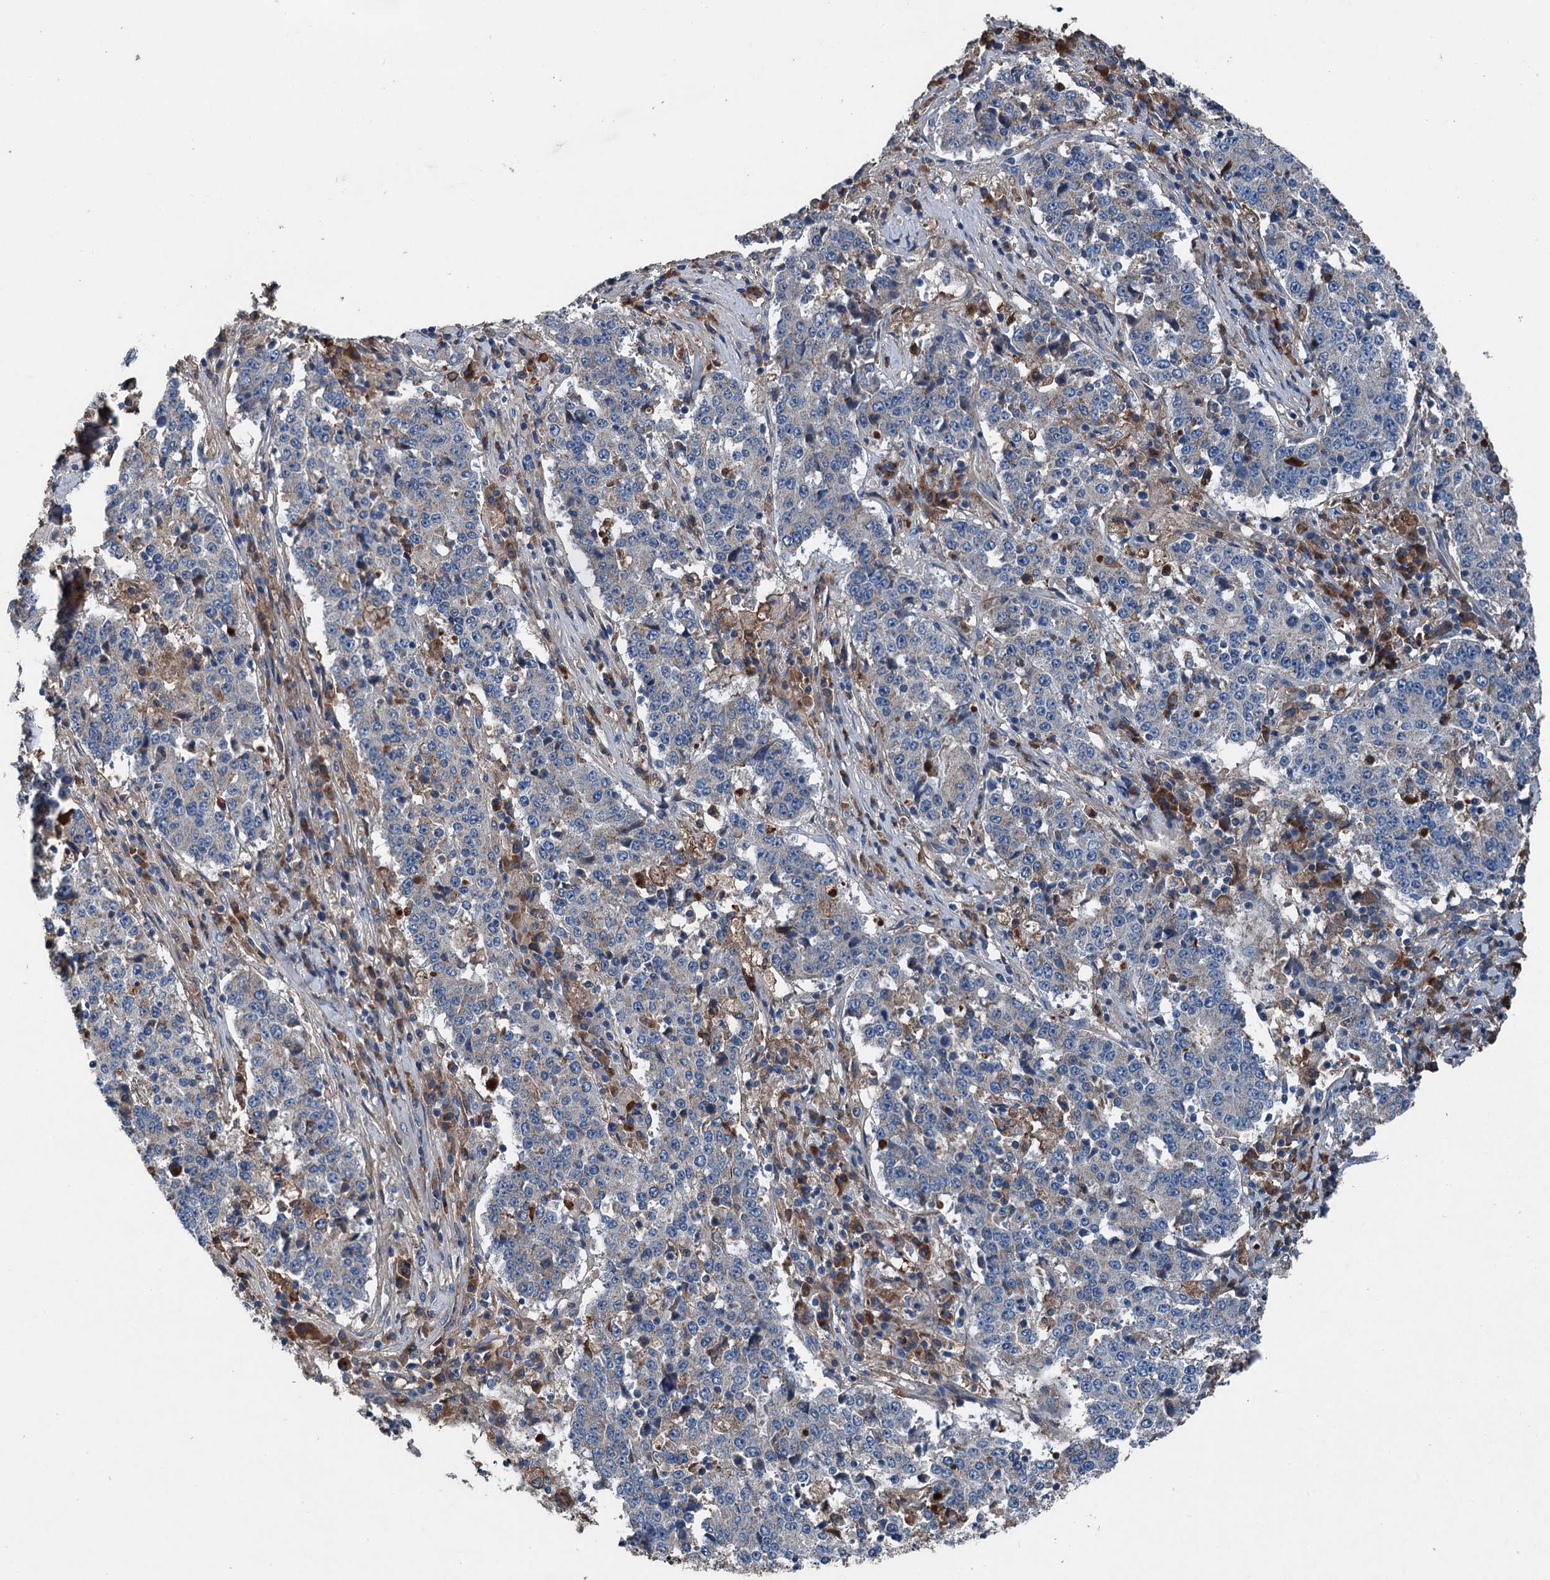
{"staining": {"intensity": "negative", "quantity": "none", "location": "none"}, "tissue": "stomach cancer", "cell_type": "Tumor cells", "image_type": "cancer", "snomed": [{"axis": "morphology", "description": "Adenocarcinoma, NOS"}, {"axis": "topography", "description": "Stomach"}], "caption": "The photomicrograph displays no staining of tumor cells in stomach cancer.", "gene": "PDSS1", "patient": {"sex": "male", "age": 59}}